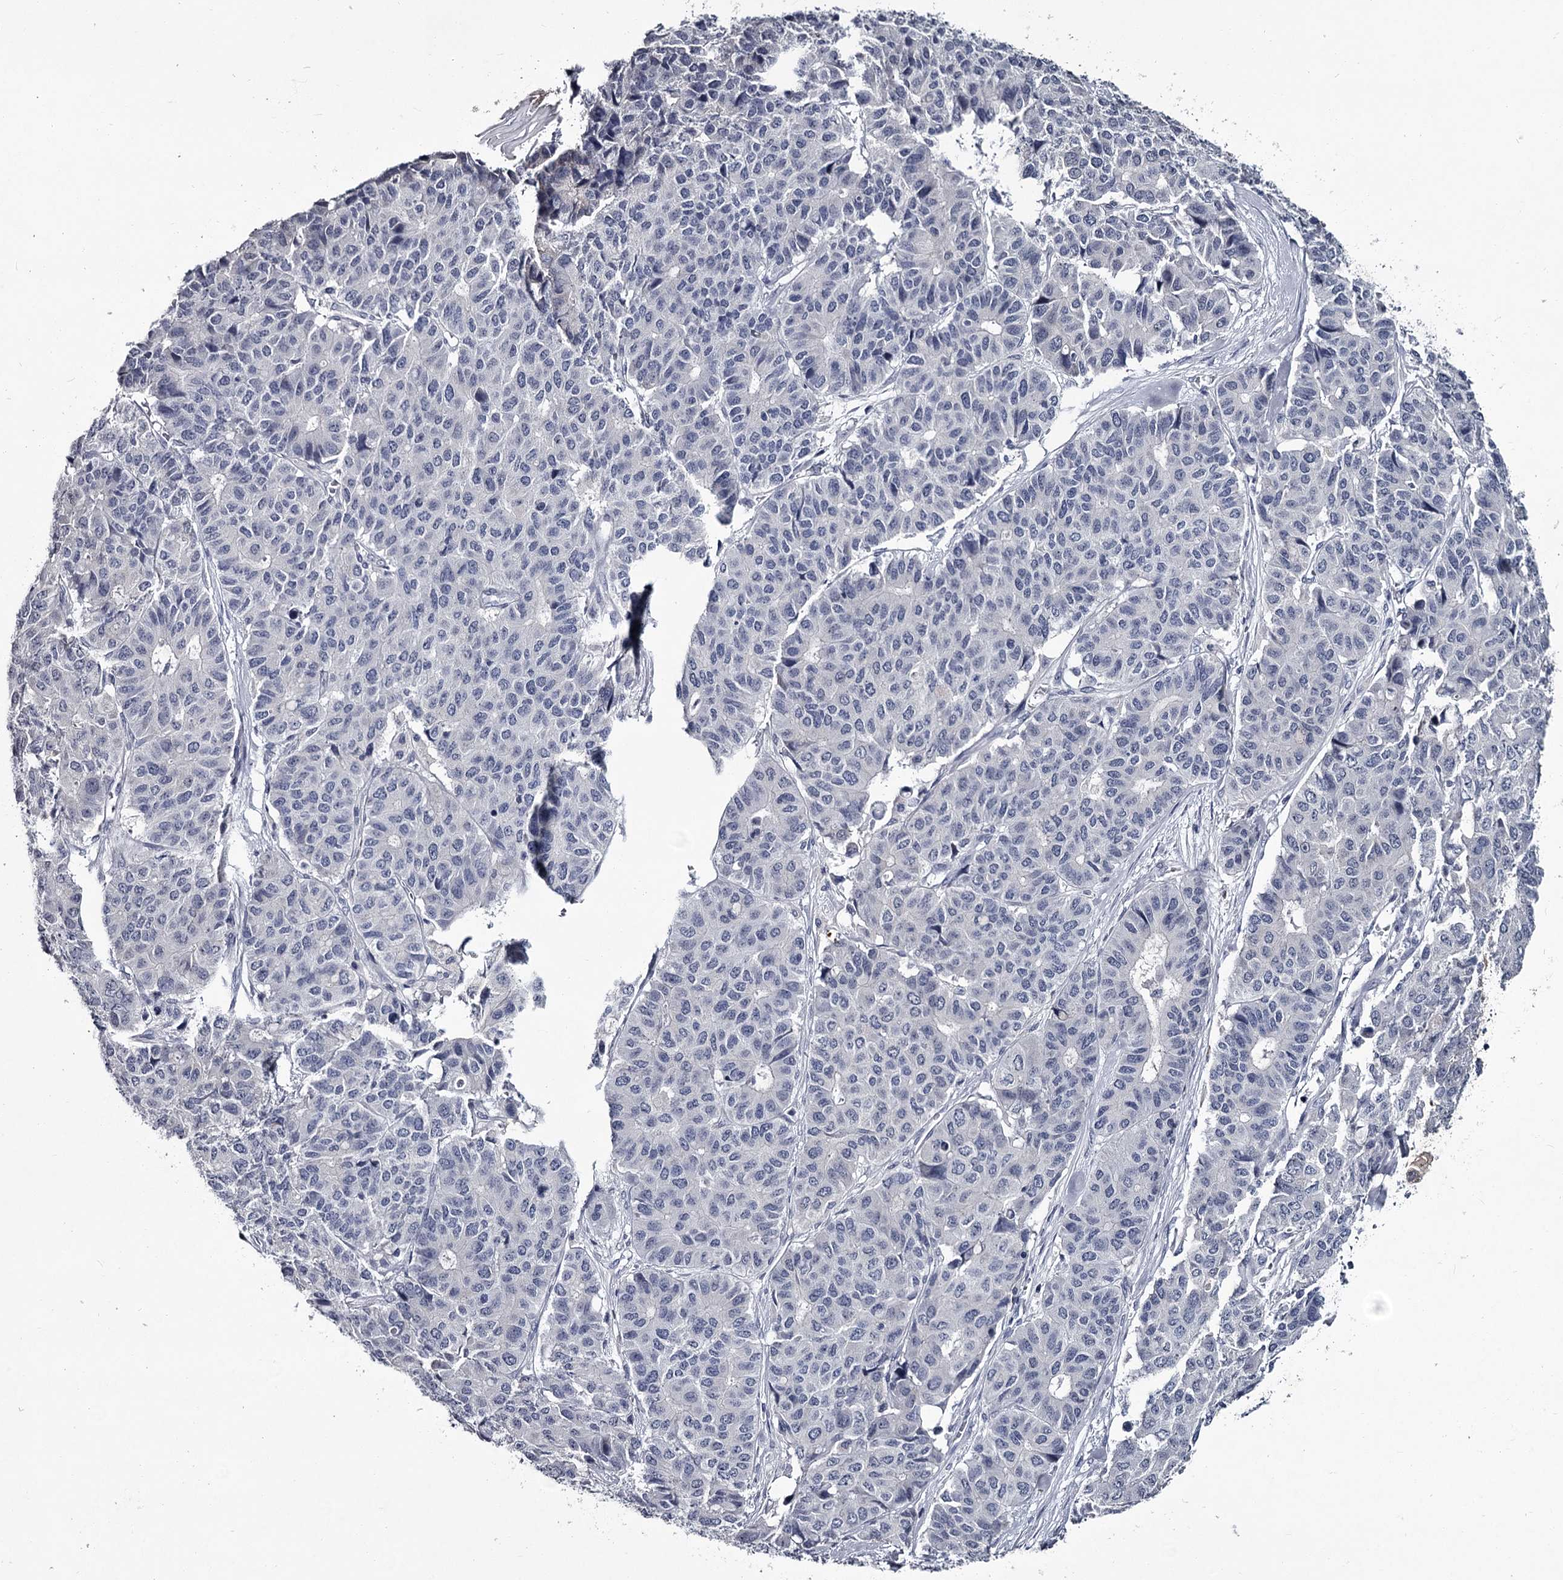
{"staining": {"intensity": "negative", "quantity": "none", "location": "none"}, "tissue": "pancreatic cancer", "cell_type": "Tumor cells", "image_type": "cancer", "snomed": [{"axis": "morphology", "description": "Adenocarcinoma, NOS"}, {"axis": "topography", "description": "Pancreas"}], "caption": "Protein analysis of pancreatic cancer reveals no significant staining in tumor cells. The staining was performed using DAB to visualize the protein expression in brown, while the nuclei were stained in blue with hematoxylin (Magnification: 20x).", "gene": "DAO", "patient": {"sex": "male", "age": 50}}